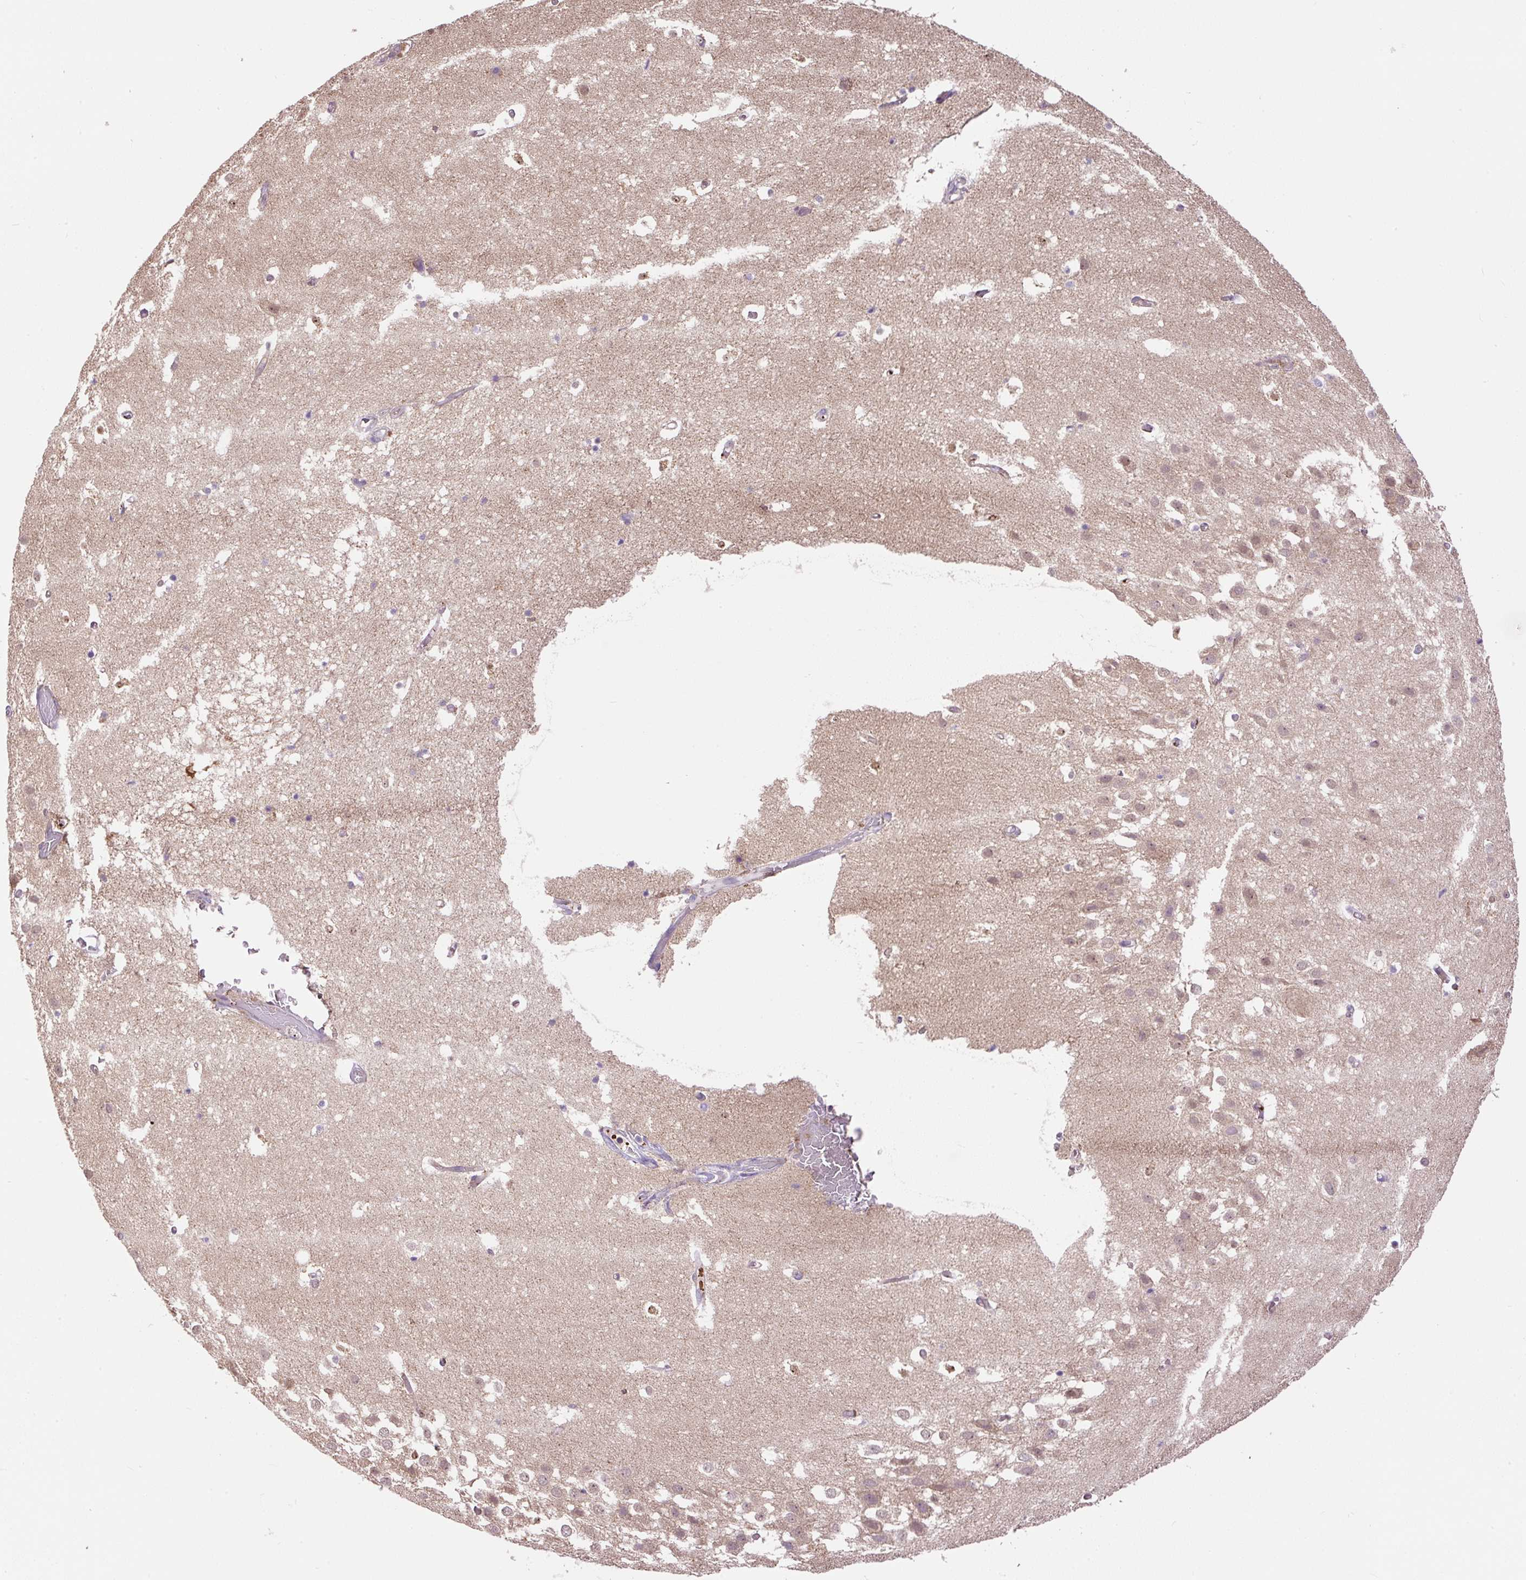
{"staining": {"intensity": "weak", "quantity": "<25%", "location": "cytoplasmic/membranous"}, "tissue": "hippocampus", "cell_type": "Glial cells", "image_type": "normal", "snomed": [{"axis": "morphology", "description": "Normal tissue, NOS"}, {"axis": "topography", "description": "Hippocampus"}], "caption": "IHC of unremarkable hippocampus exhibits no expression in glial cells. (DAB IHC with hematoxylin counter stain).", "gene": "PPME1", "patient": {"sex": "female", "age": 52}}